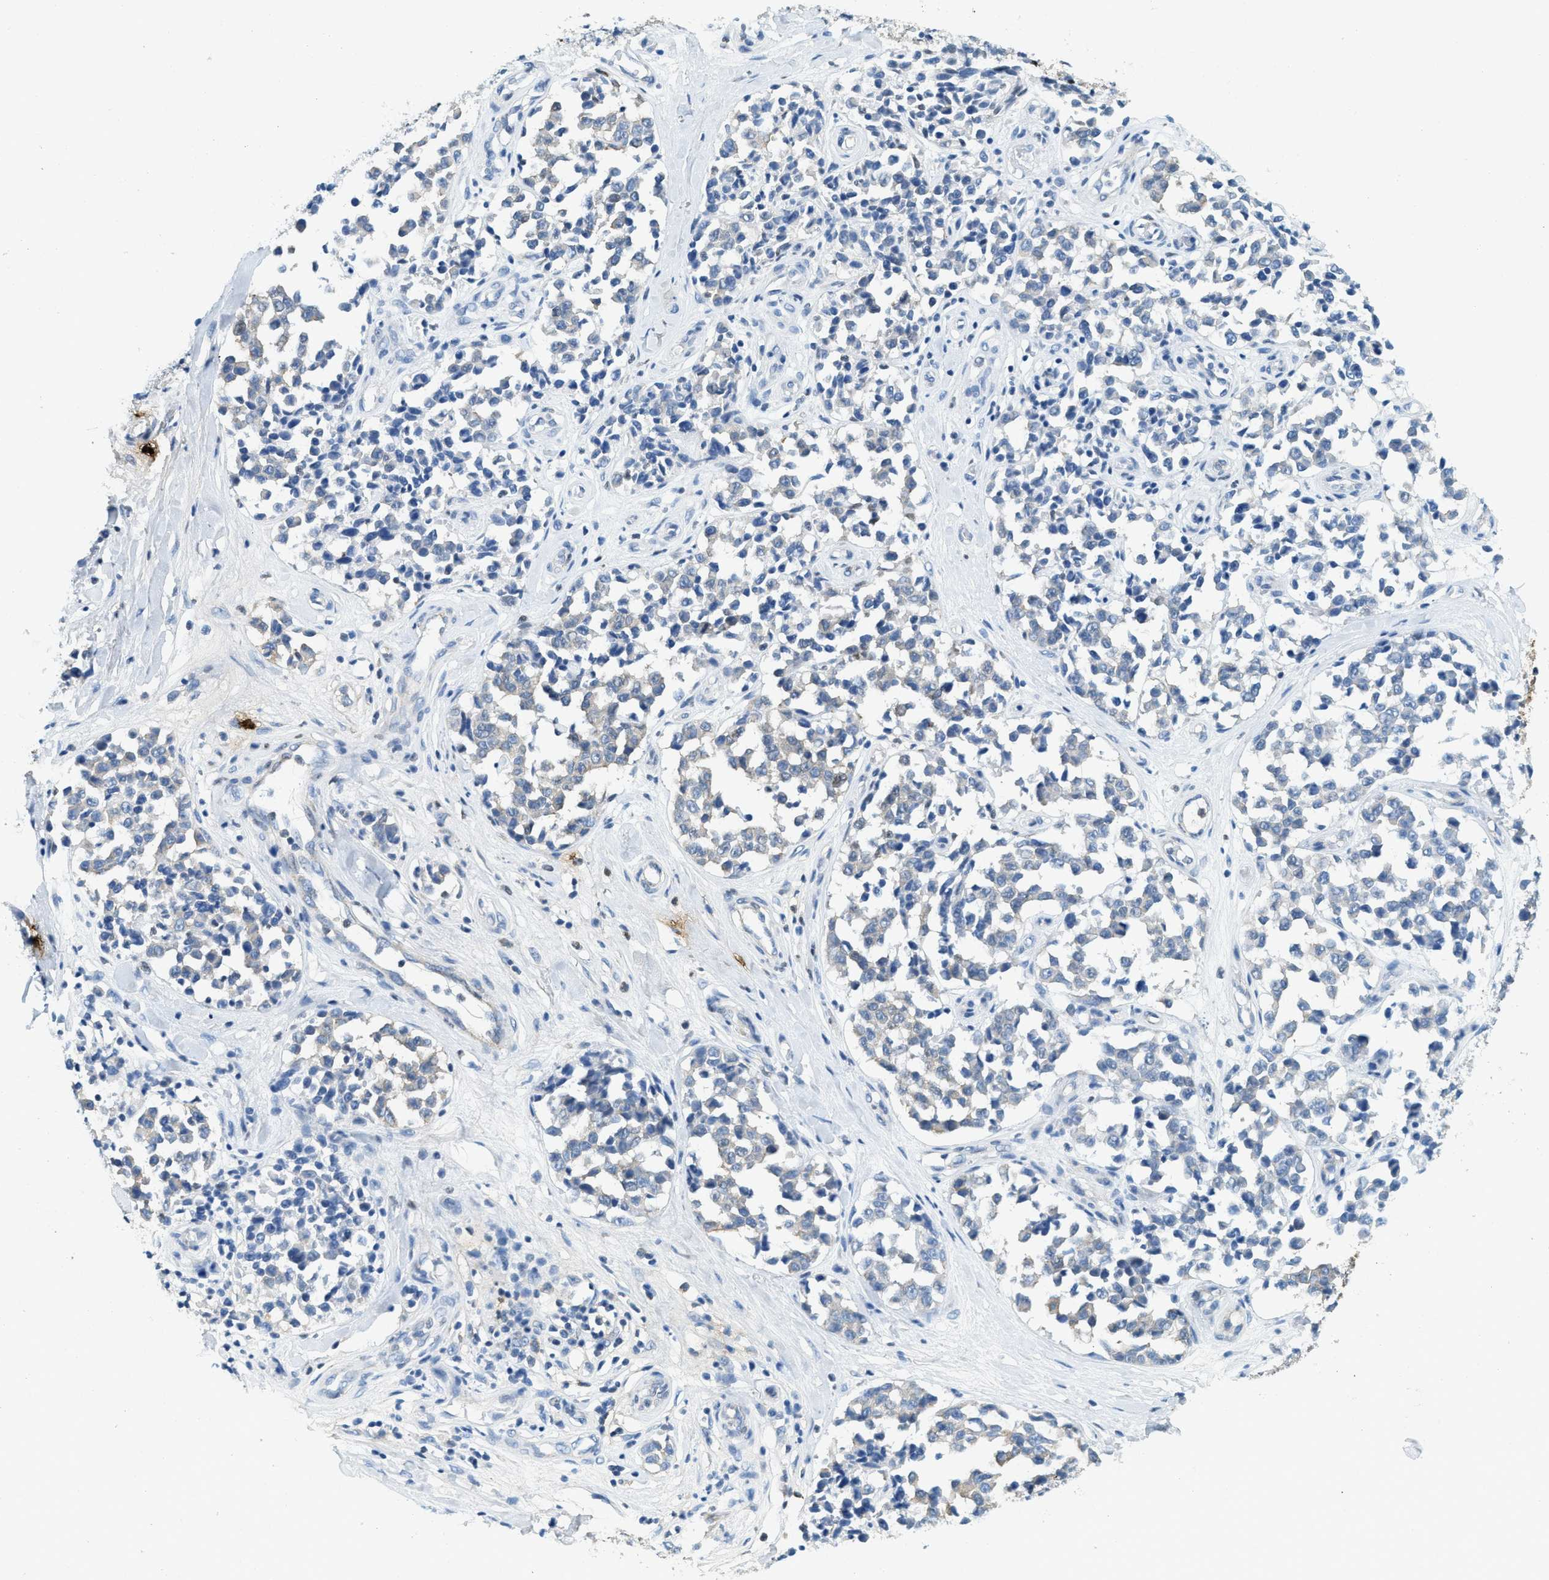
{"staining": {"intensity": "moderate", "quantity": "25%-75%", "location": "cytoplasmic/membranous"}, "tissue": "melanoma", "cell_type": "Tumor cells", "image_type": "cancer", "snomed": [{"axis": "morphology", "description": "Malignant melanoma, NOS"}, {"axis": "topography", "description": "Skin"}], "caption": "IHC micrograph of neoplastic tissue: melanoma stained using IHC shows medium levels of moderate protein expression localized specifically in the cytoplasmic/membranous of tumor cells, appearing as a cytoplasmic/membranous brown color.", "gene": "TPSAB1", "patient": {"sex": "female", "age": 64}}